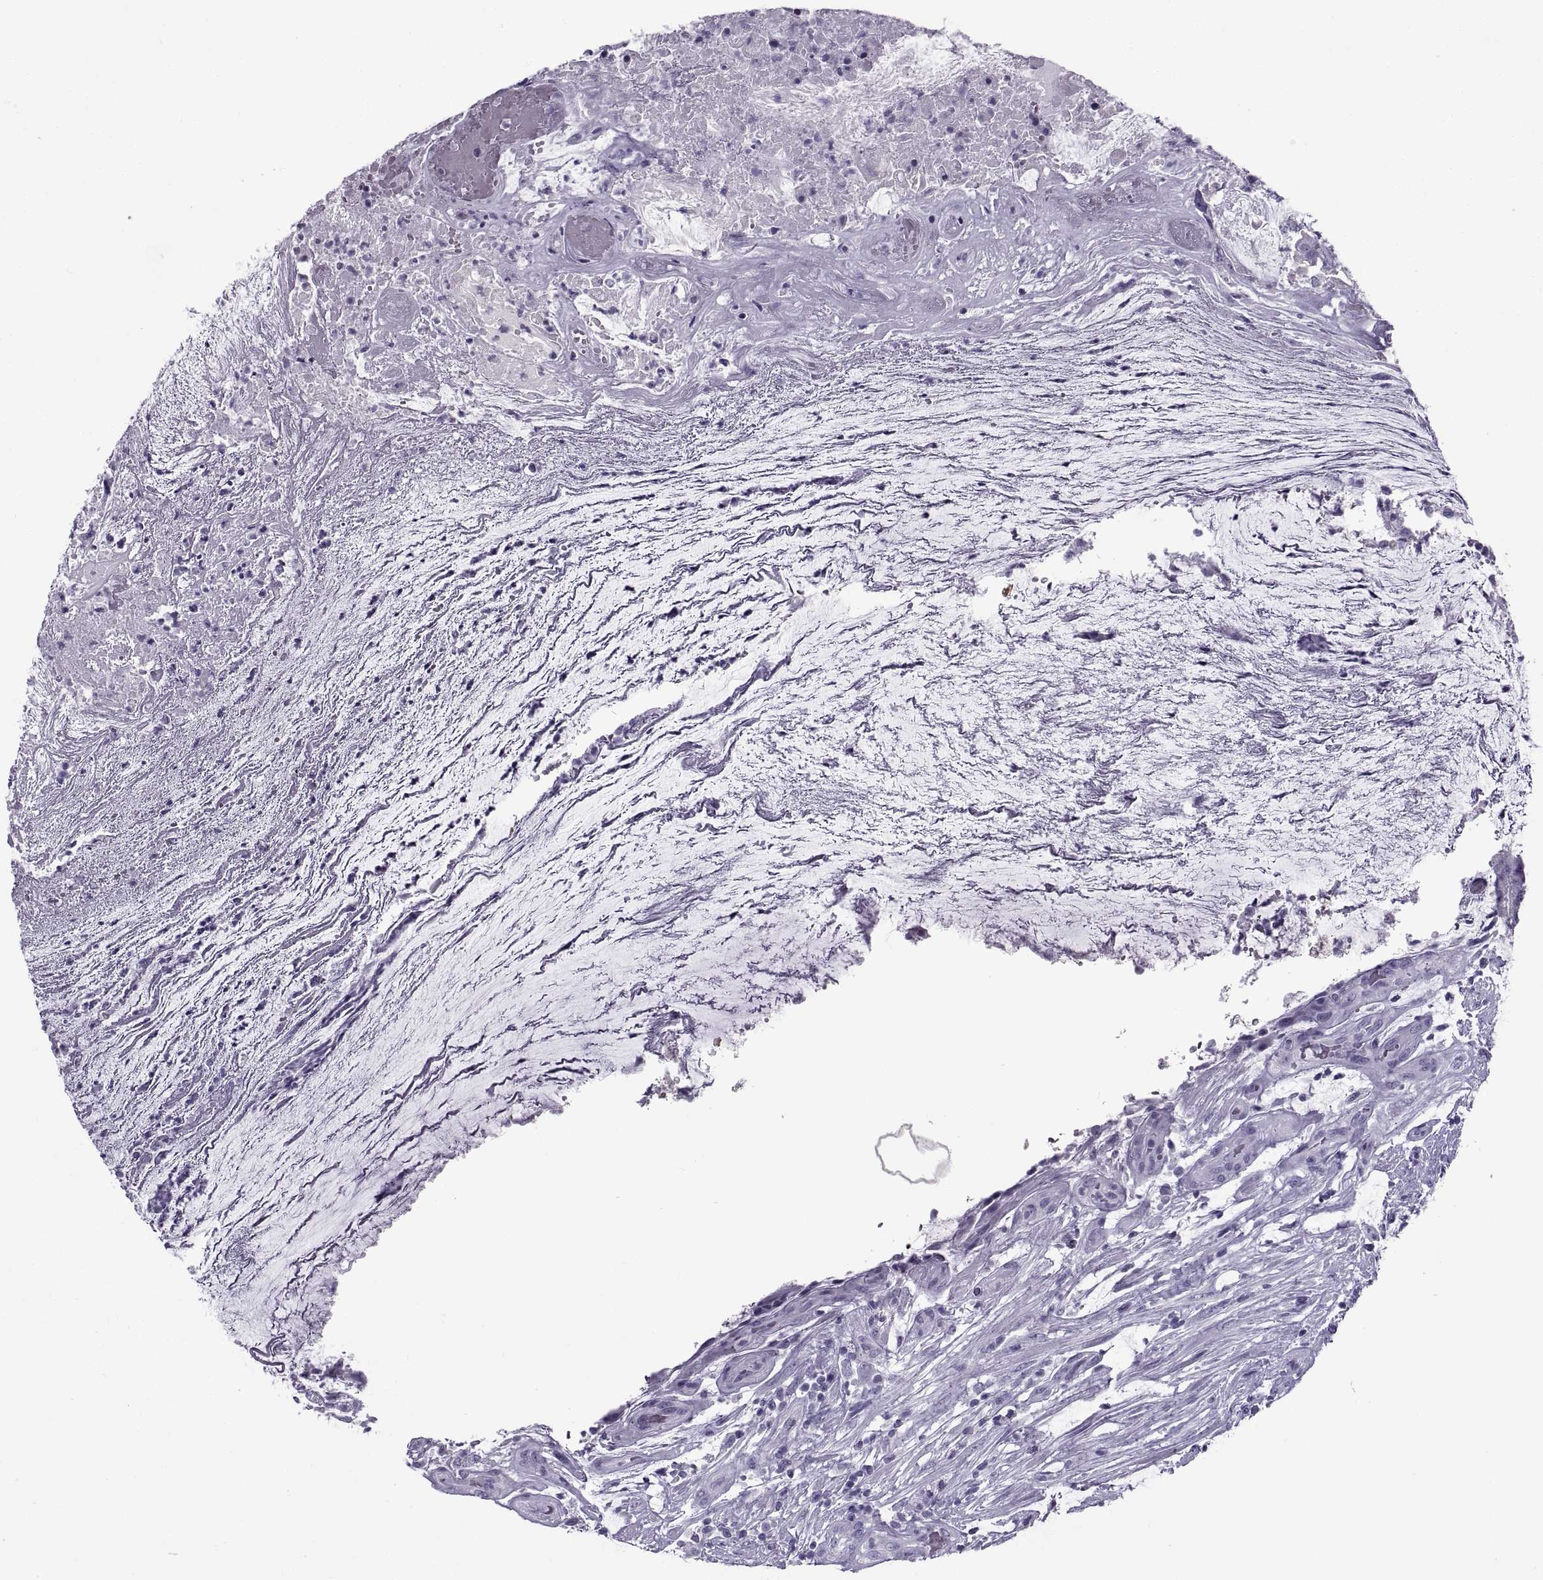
{"staining": {"intensity": "negative", "quantity": "none", "location": "none"}, "tissue": "colorectal cancer", "cell_type": "Tumor cells", "image_type": "cancer", "snomed": [{"axis": "morphology", "description": "Adenocarcinoma, NOS"}, {"axis": "topography", "description": "Colon"}], "caption": "A photomicrograph of colorectal adenocarcinoma stained for a protein displays no brown staining in tumor cells. Nuclei are stained in blue.", "gene": "RLBP1", "patient": {"sex": "female", "age": 43}}